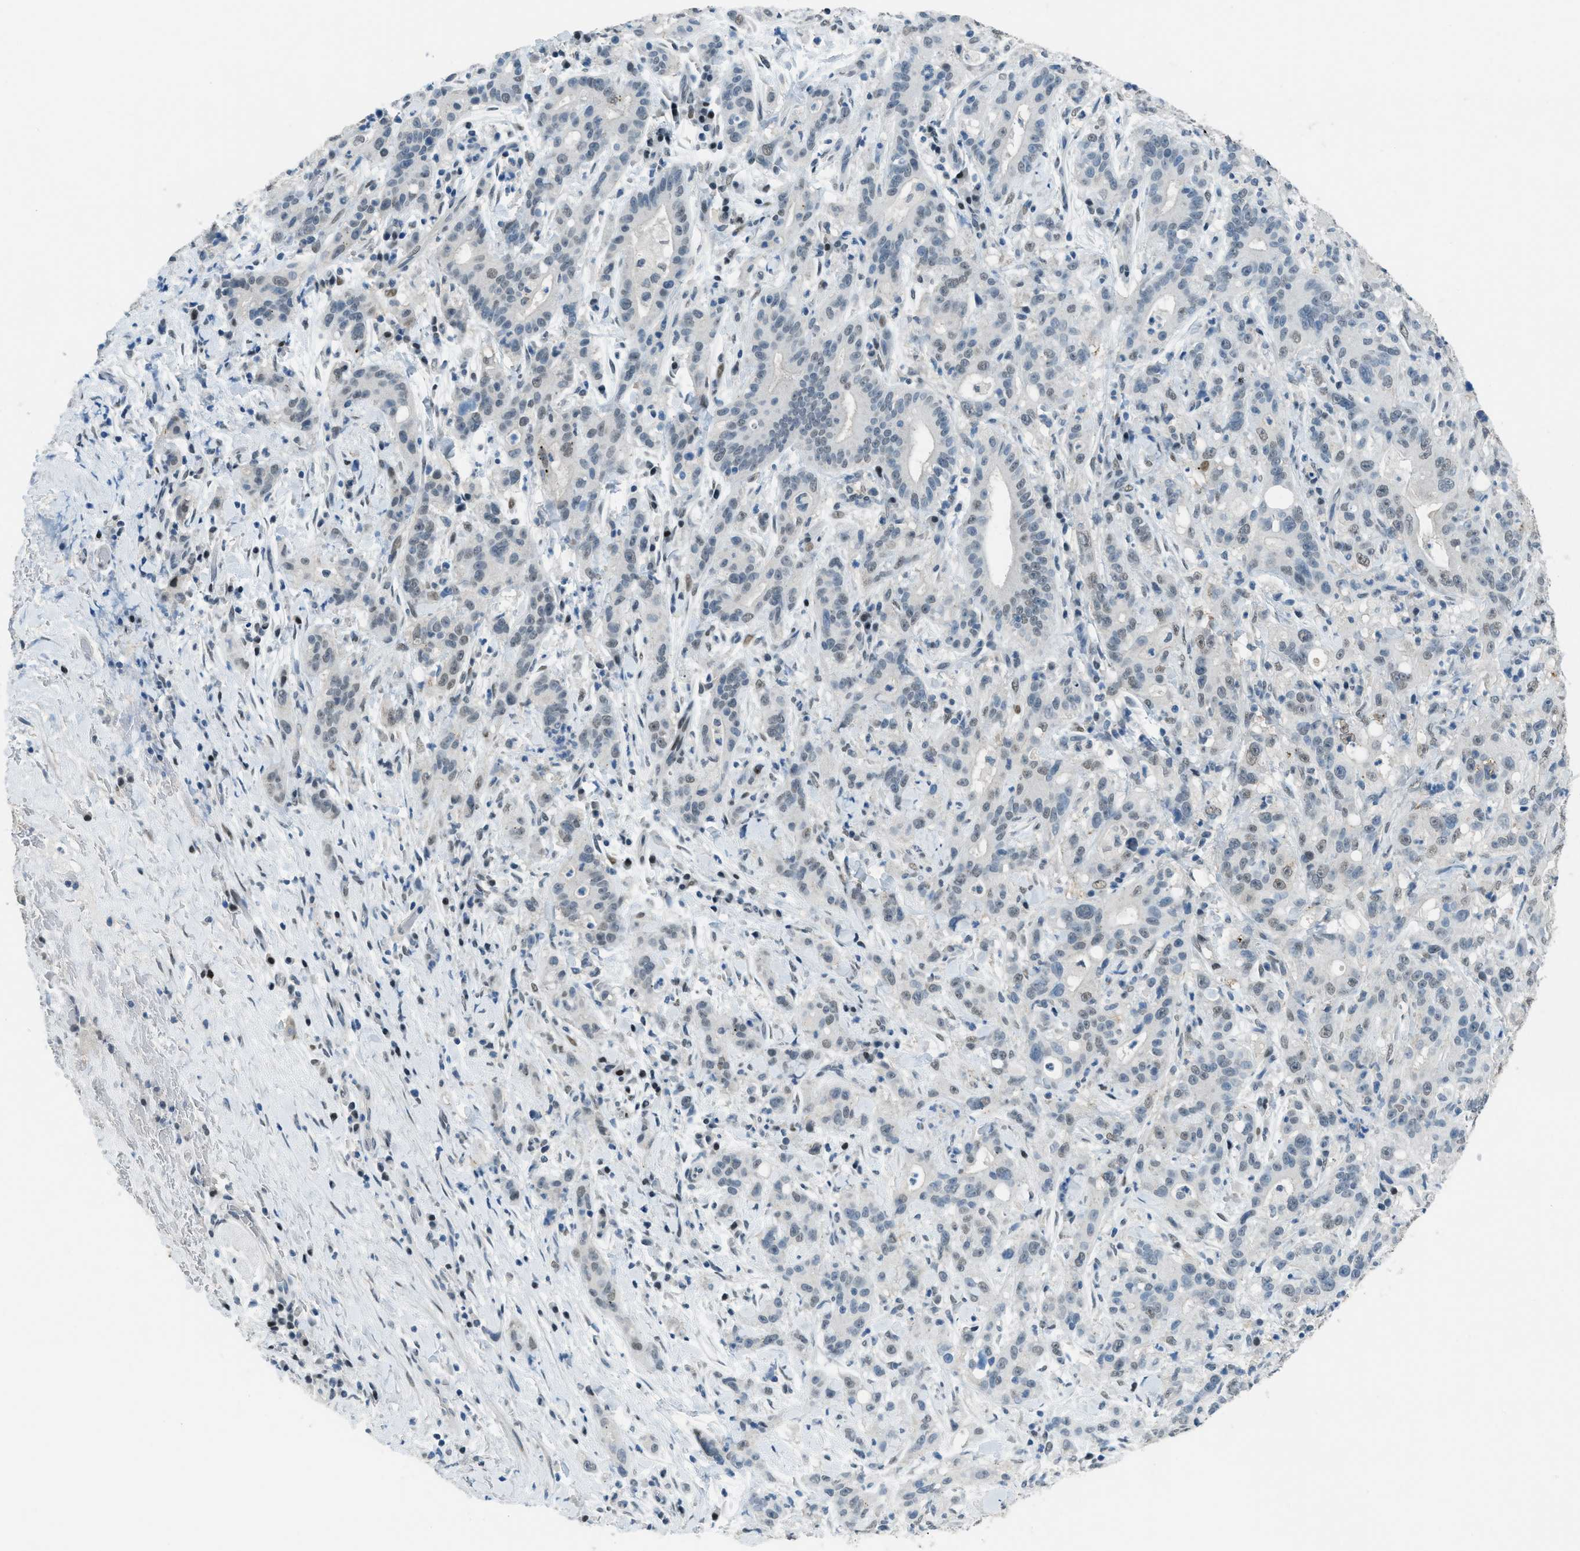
{"staining": {"intensity": "weak", "quantity": "<25%", "location": "nuclear"}, "tissue": "liver cancer", "cell_type": "Tumor cells", "image_type": "cancer", "snomed": [{"axis": "morphology", "description": "Cholangiocarcinoma"}, {"axis": "topography", "description": "Liver"}], "caption": "This photomicrograph is of liver cancer (cholangiocarcinoma) stained with immunohistochemistry (IHC) to label a protein in brown with the nuclei are counter-stained blue. There is no expression in tumor cells. The staining is performed using DAB (3,3'-diaminobenzidine) brown chromogen with nuclei counter-stained in using hematoxylin.", "gene": "TTC13", "patient": {"sex": "female", "age": 38}}